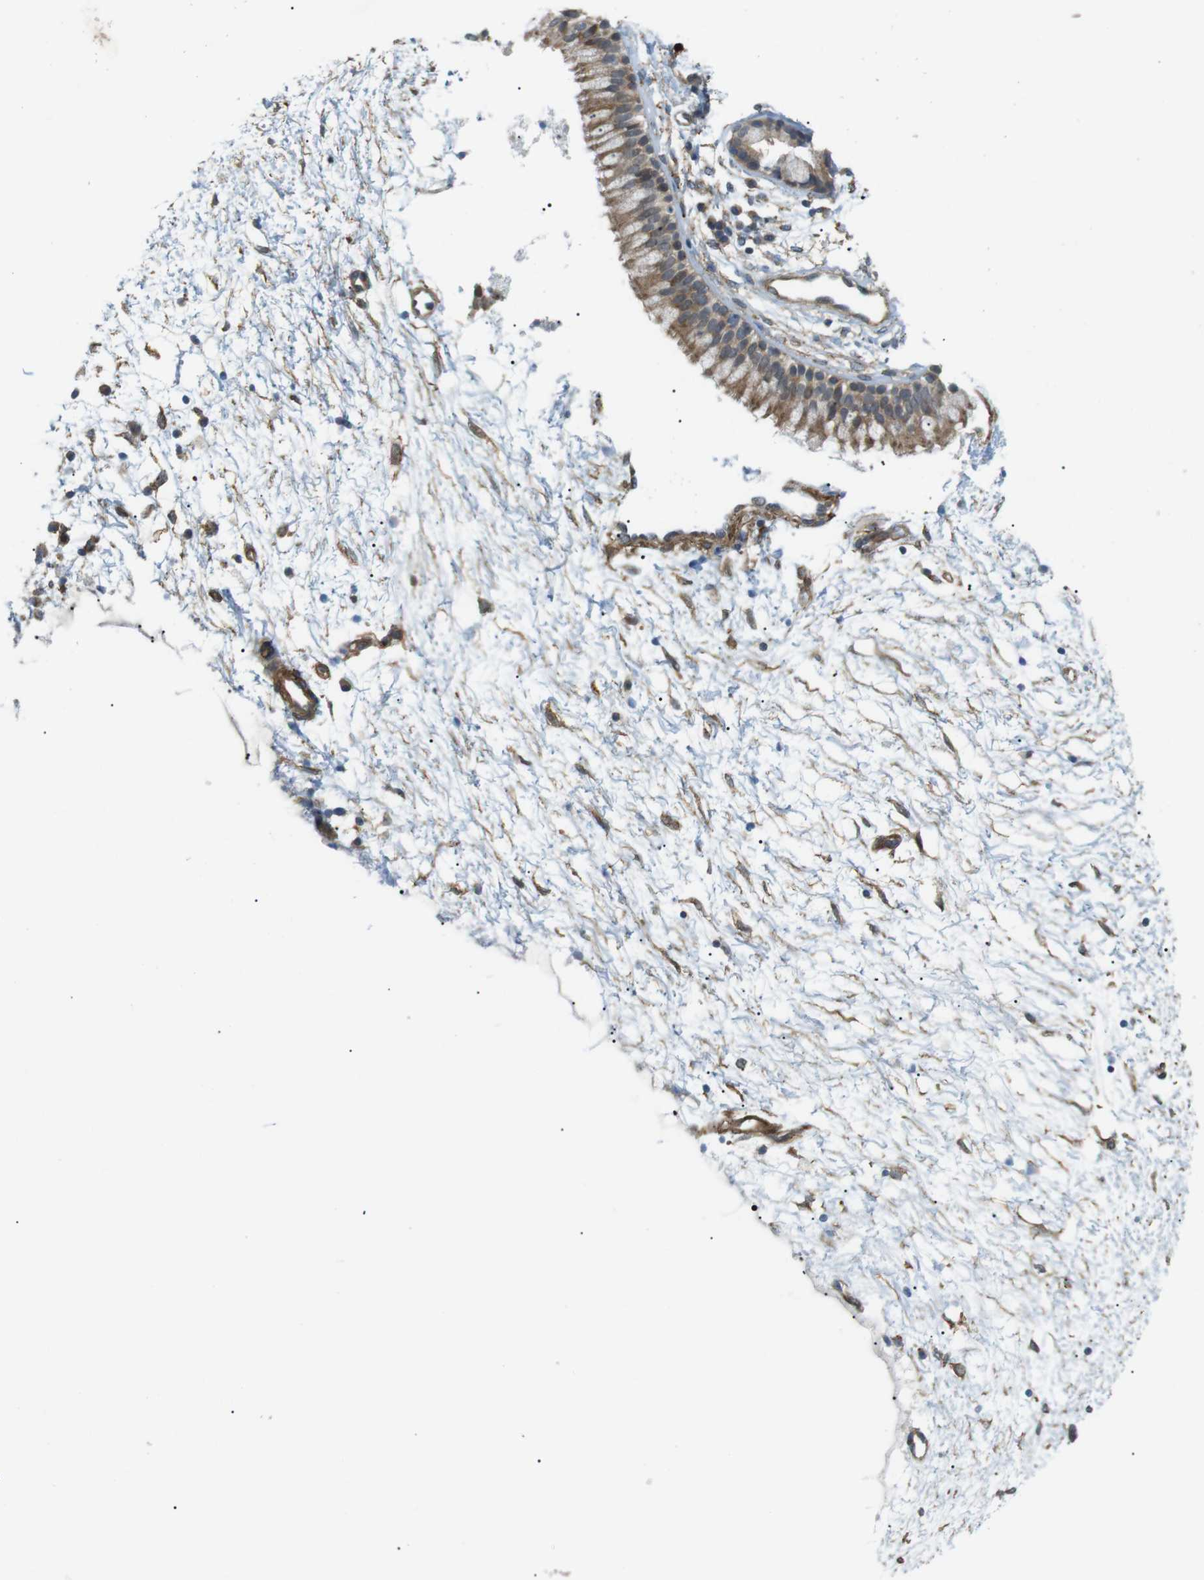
{"staining": {"intensity": "moderate", "quantity": ">75%", "location": "cytoplasmic/membranous"}, "tissue": "nasopharynx", "cell_type": "Respiratory epithelial cells", "image_type": "normal", "snomed": [{"axis": "morphology", "description": "Normal tissue, NOS"}, {"axis": "topography", "description": "Nasopharynx"}], "caption": "Immunohistochemical staining of benign nasopharynx reveals >75% levels of moderate cytoplasmic/membranous protein positivity in about >75% of respiratory epithelial cells.", "gene": "KANK2", "patient": {"sex": "male", "age": 21}}